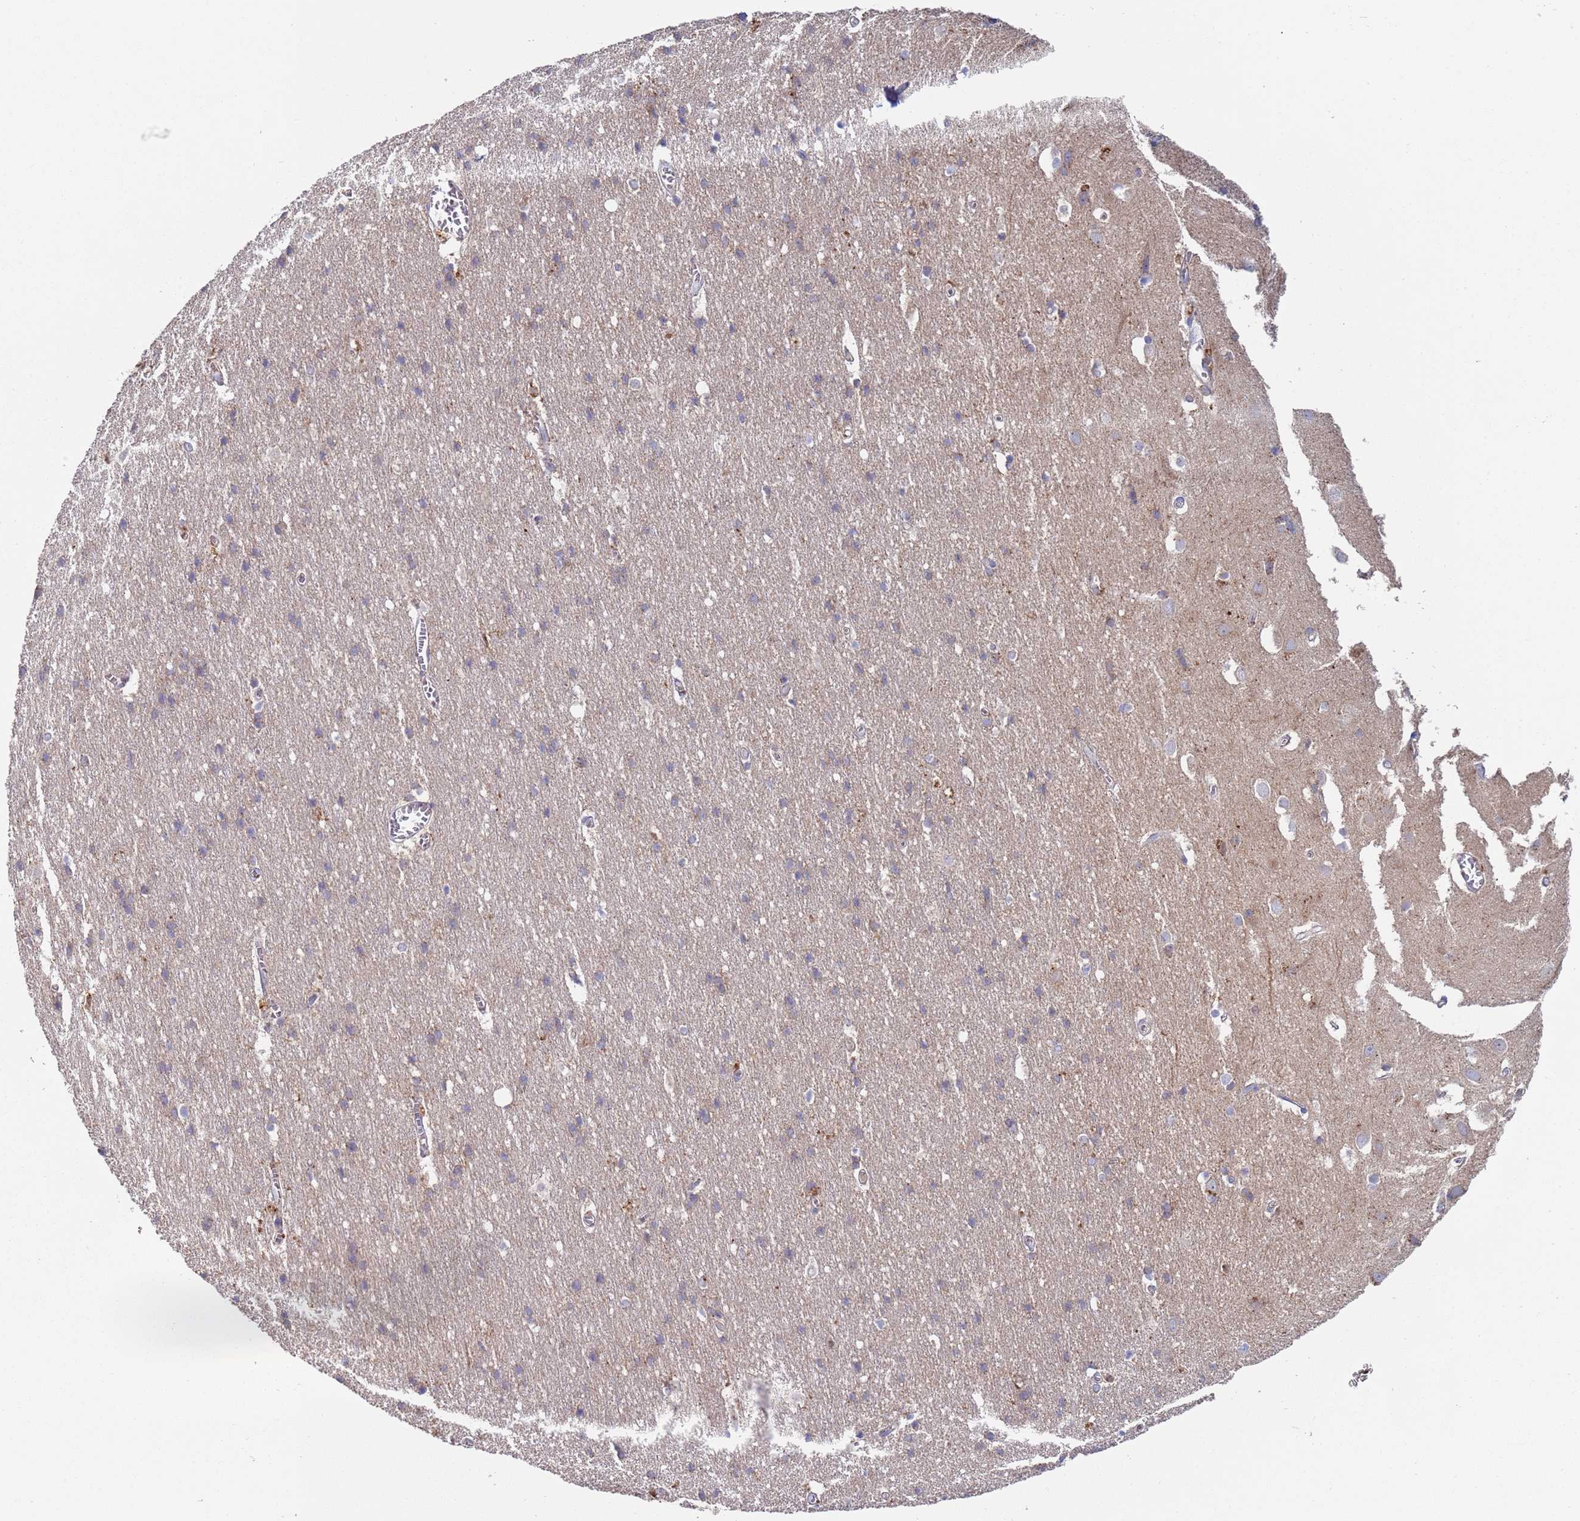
{"staining": {"intensity": "moderate", "quantity": "<25%", "location": "cytoplasmic/membranous"}, "tissue": "cerebral cortex", "cell_type": "Endothelial cells", "image_type": "normal", "snomed": [{"axis": "morphology", "description": "Normal tissue, NOS"}, {"axis": "topography", "description": "Cerebral cortex"}], "caption": "Immunohistochemical staining of unremarkable cerebral cortex reveals moderate cytoplasmic/membranous protein positivity in about <25% of endothelial cells. (DAB IHC, brown staining for protein, blue staining for nuclei).", "gene": "MALRD1", "patient": {"sex": "male", "age": 54}}